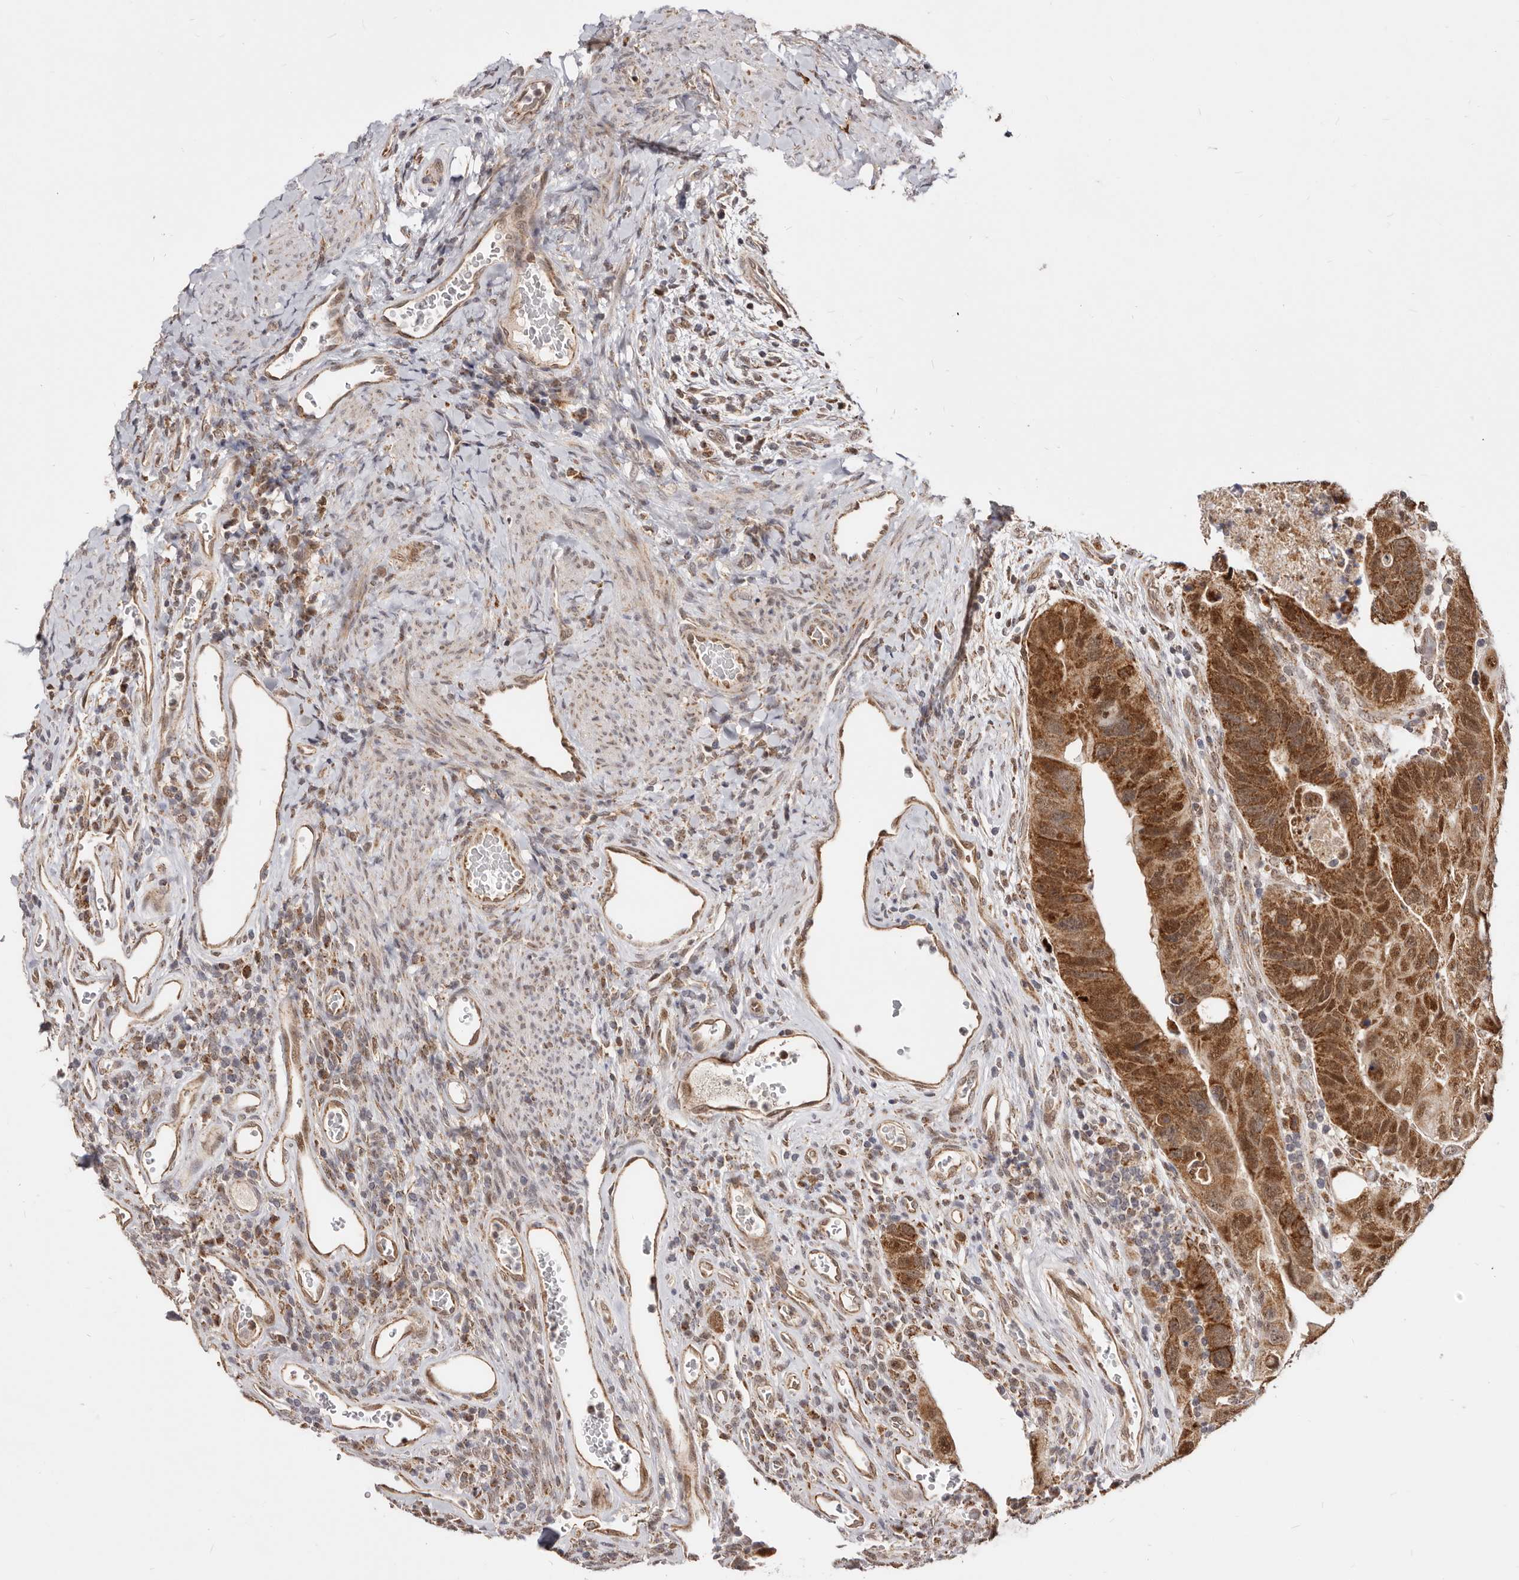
{"staining": {"intensity": "strong", "quantity": ">75%", "location": "cytoplasmic/membranous,nuclear"}, "tissue": "colorectal cancer", "cell_type": "Tumor cells", "image_type": "cancer", "snomed": [{"axis": "morphology", "description": "Adenocarcinoma, NOS"}, {"axis": "topography", "description": "Rectum"}], "caption": "Immunohistochemical staining of colorectal cancer (adenocarcinoma) reveals strong cytoplasmic/membranous and nuclear protein expression in approximately >75% of tumor cells. (DAB IHC, brown staining for protein, blue staining for nuclei).", "gene": "SEC14L1", "patient": {"sex": "male", "age": 59}}